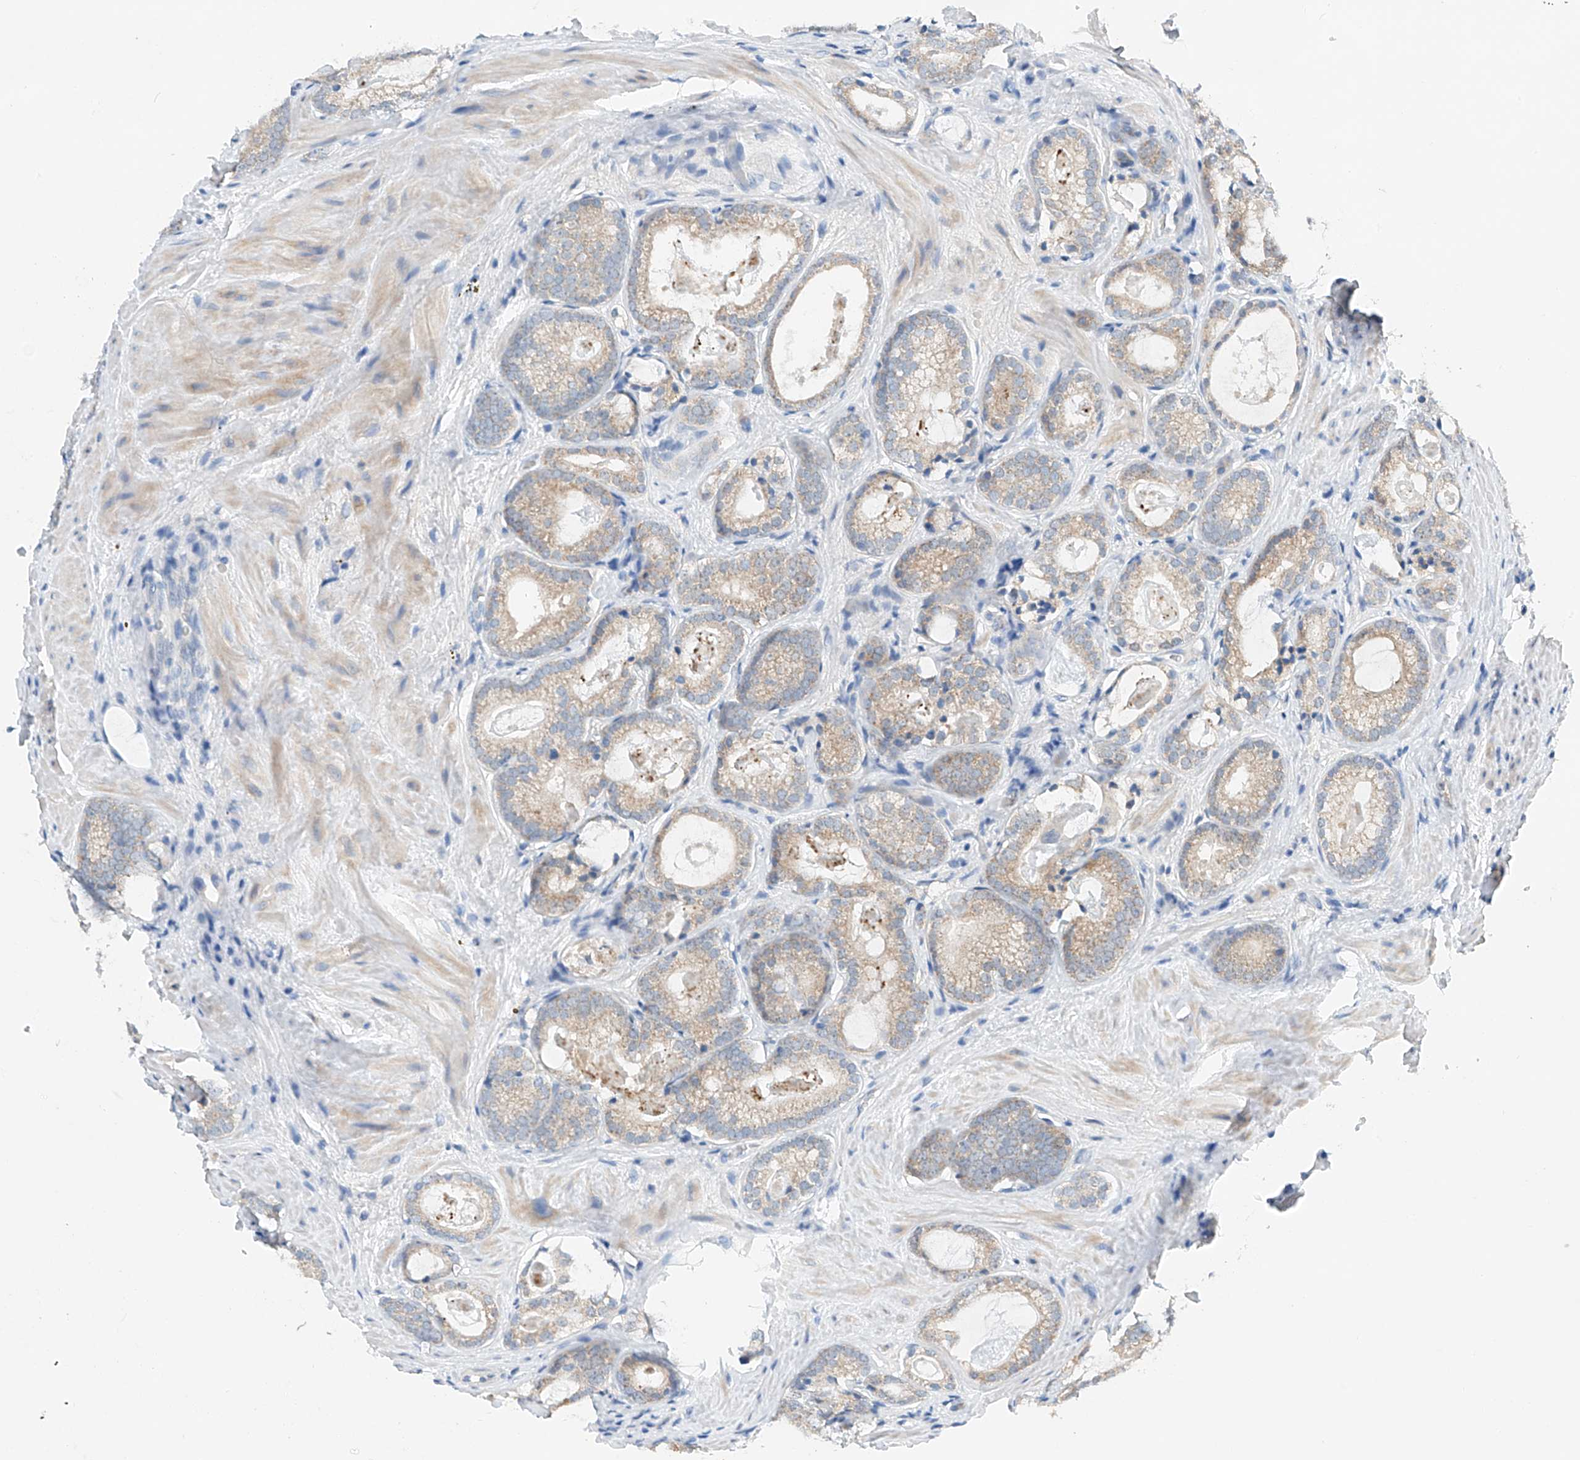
{"staining": {"intensity": "weak", "quantity": ">75%", "location": "cytoplasmic/membranous"}, "tissue": "prostate cancer", "cell_type": "Tumor cells", "image_type": "cancer", "snomed": [{"axis": "morphology", "description": "Adenocarcinoma, High grade"}, {"axis": "topography", "description": "Prostate"}], "caption": "Immunohistochemistry image of prostate cancer stained for a protein (brown), which demonstrates low levels of weak cytoplasmic/membranous expression in approximately >75% of tumor cells.", "gene": "GPC4", "patient": {"sex": "male", "age": 63}}